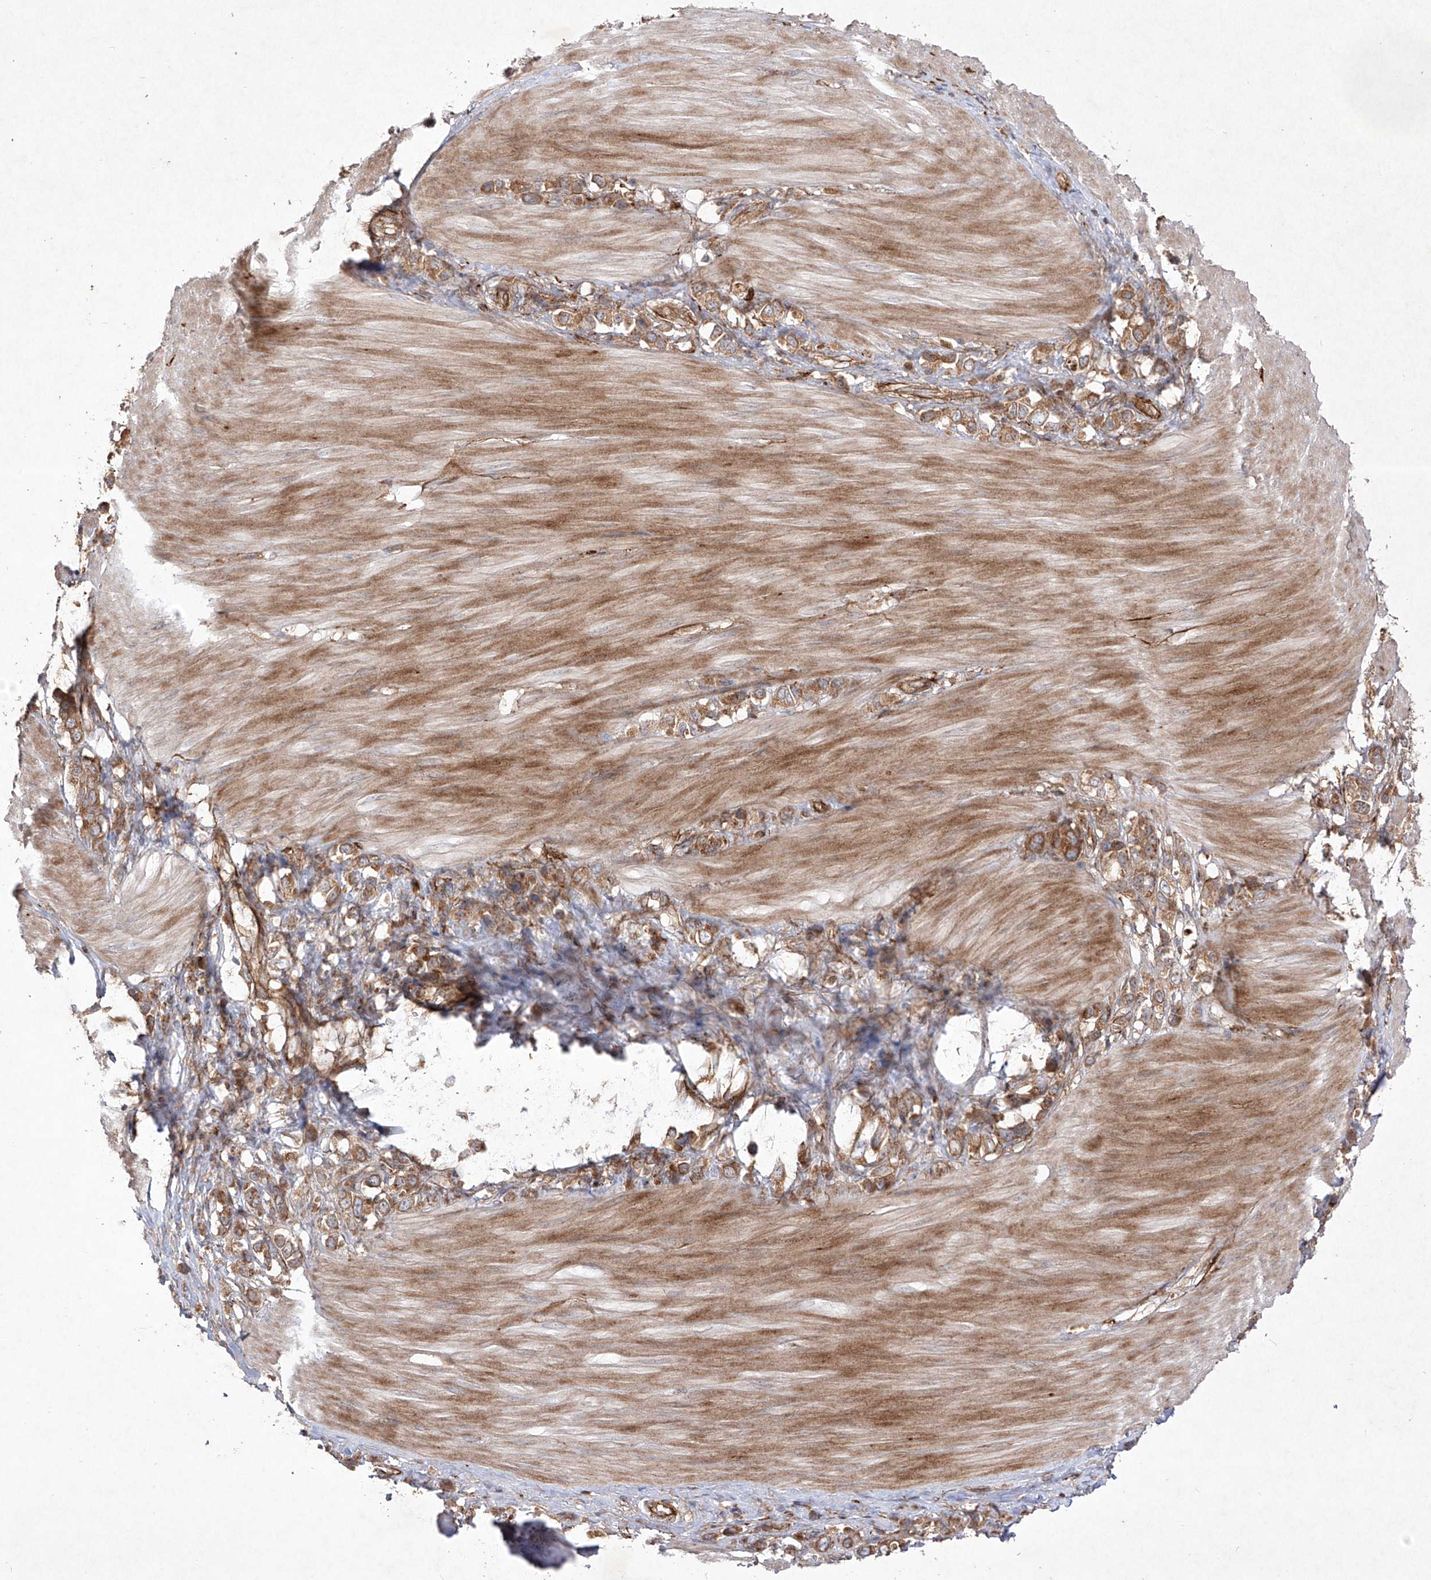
{"staining": {"intensity": "moderate", "quantity": ">75%", "location": "cytoplasmic/membranous"}, "tissue": "stomach cancer", "cell_type": "Tumor cells", "image_type": "cancer", "snomed": [{"axis": "morphology", "description": "Adenocarcinoma, NOS"}, {"axis": "topography", "description": "Stomach"}], "caption": "Tumor cells exhibit medium levels of moderate cytoplasmic/membranous positivity in about >75% of cells in stomach cancer. The staining was performed using DAB (3,3'-diaminobenzidine), with brown indicating positive protein expression. Nuclei are stained blue with hematoxylin.", "gene": "YKT6", "patient": {"sex": "female", "age": 65}}